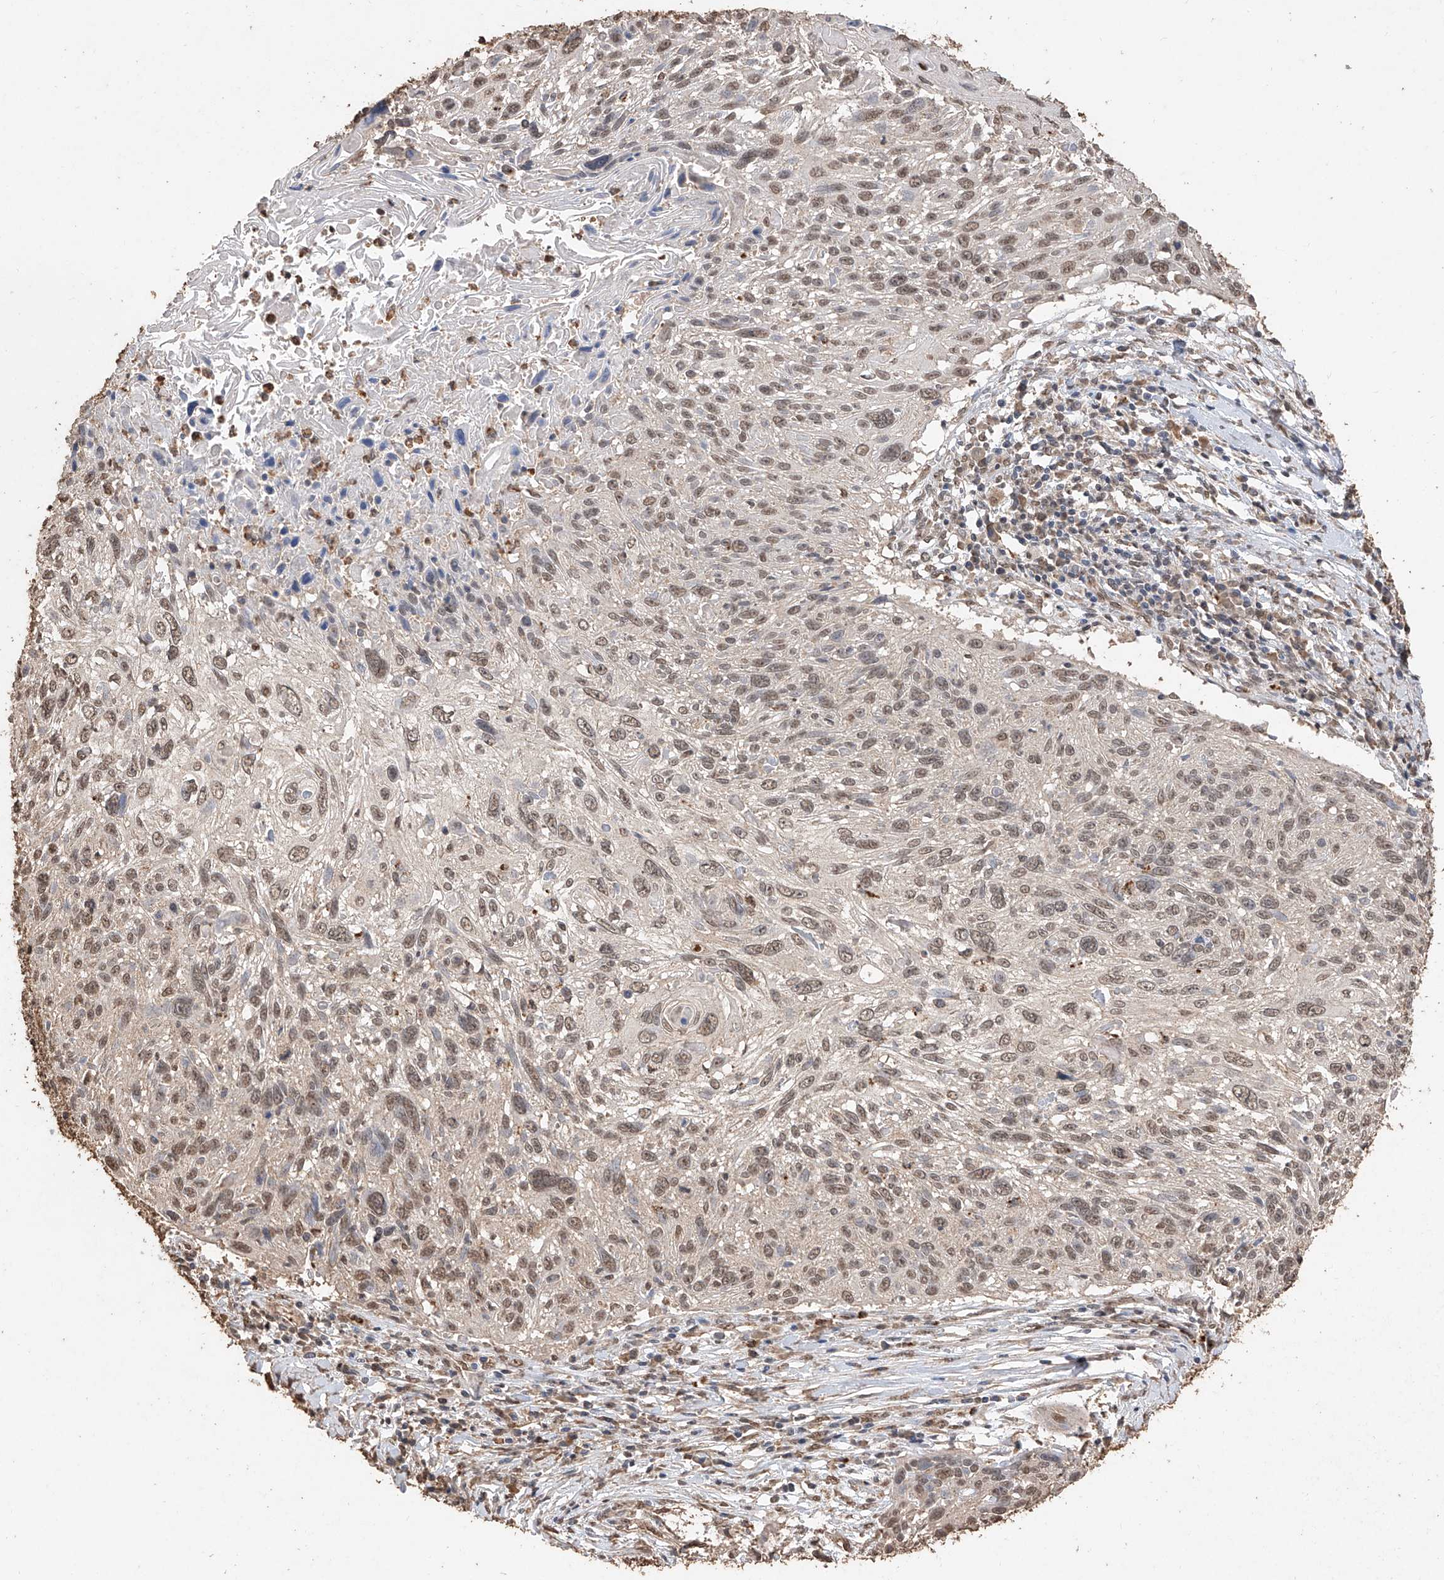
{"staining": {"intensity": "moderate", "quantity": ">75%", "location": "nuclear"}, "tissue": "cervical cancer", "cell_type": "Tumor cells", "image_type": "cancer", "snomed": [{"axis": "morphology", "description": "Squamous cell carcinoma, NOS"}, {"axis": "topography", "description": "Cervix"}], "caption": "A high-resolution photomicrograph shows immunohistochemistry staining of cervical squamous cell carcinoma, which shows moderate nuclear staining in approximately >75% of tumor cells.", "gene": "ELOVL1", "patient": {"sex": "female", "age": 51}}